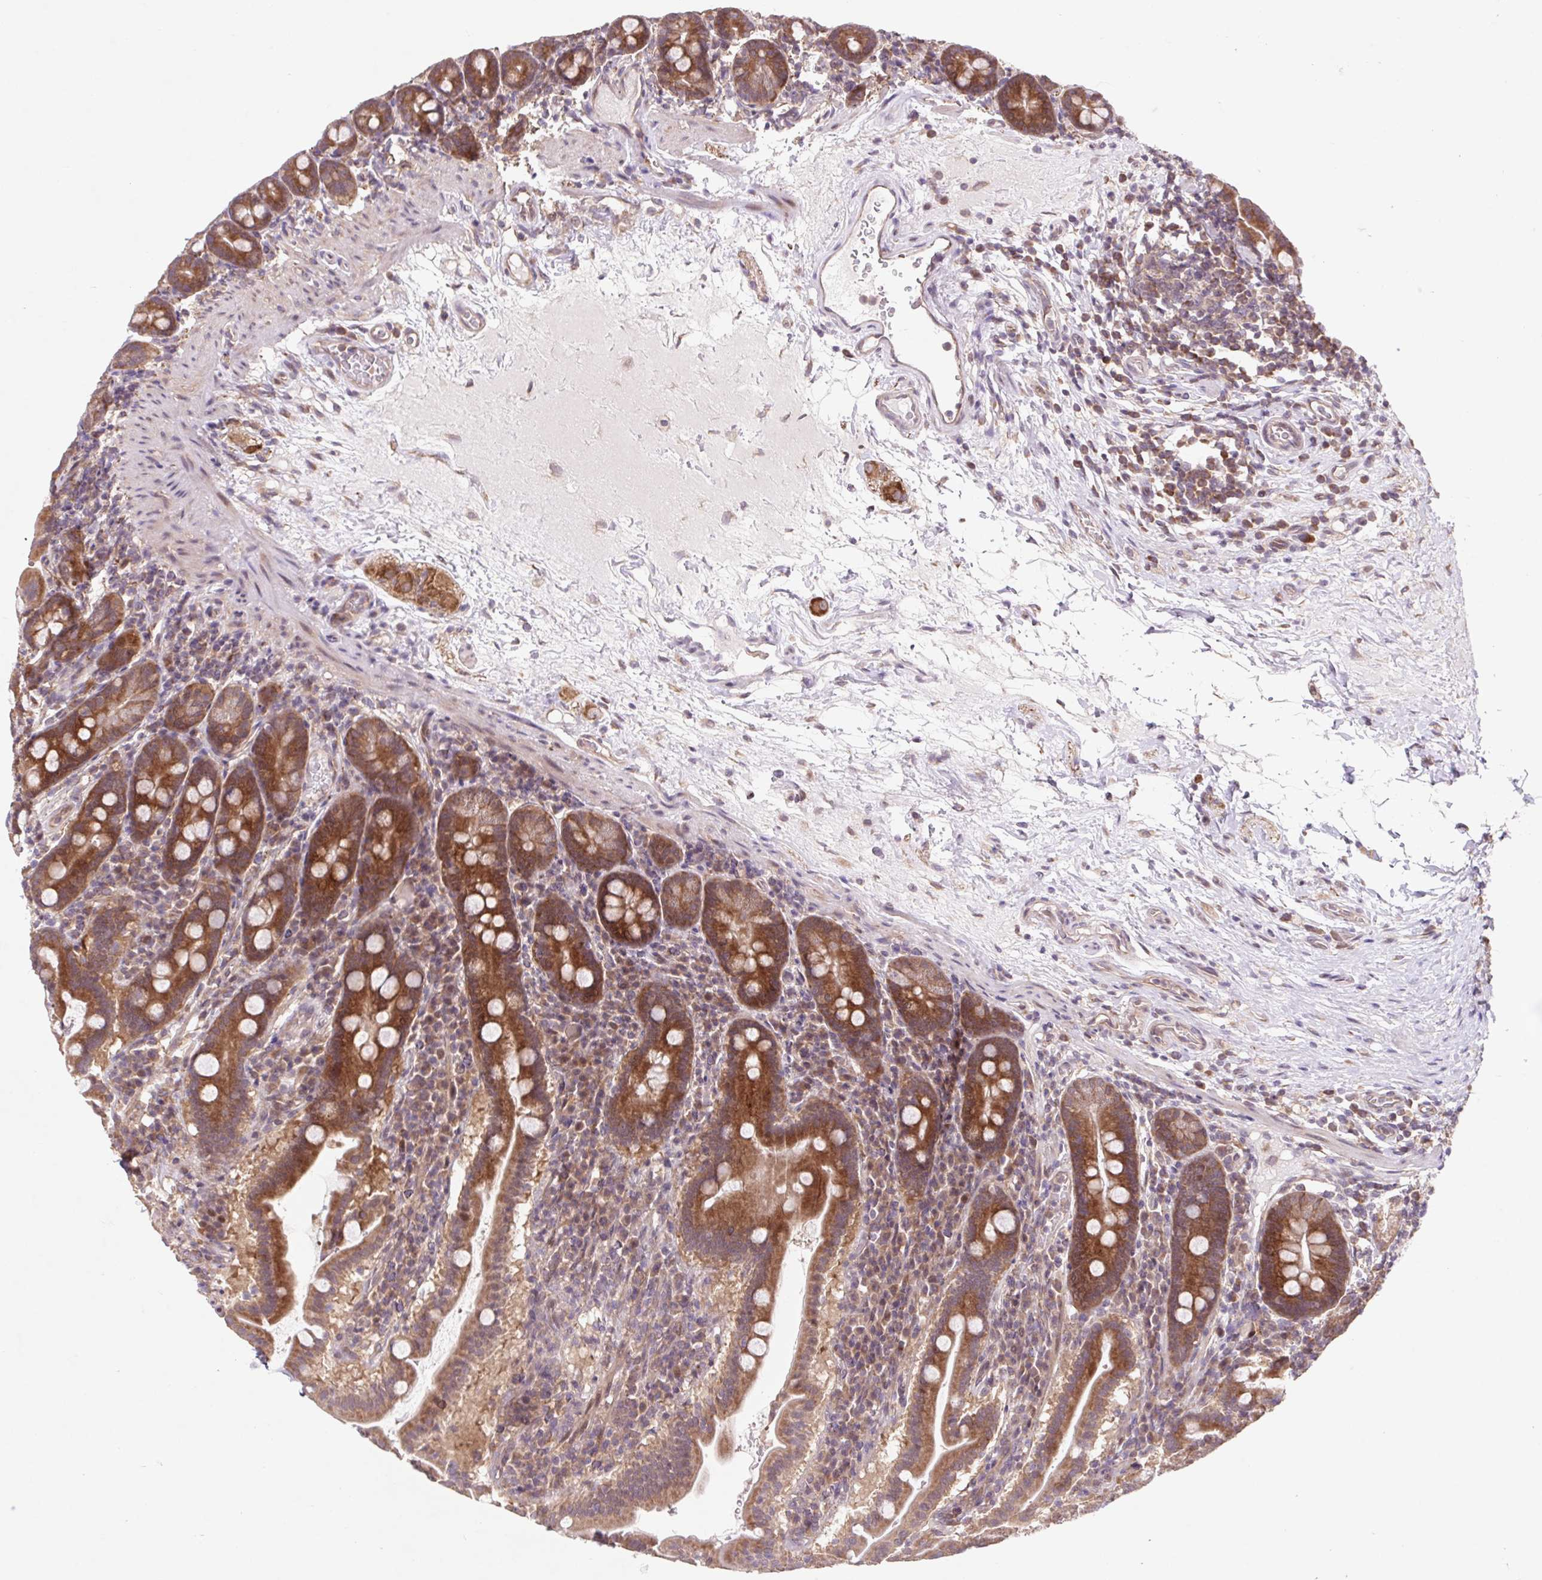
{"staining": {"intensity": "moderate", "quantity": ">75%", "location": "cytoplasmic/membranous"}, "tissue": "small intestine", "cell_type": "Glandular cells", "image_type": "normal", "snomed": [{"axis": "morphology", "description": "Normal tissue, NOS"}, {"axis": "topography", "description": "Small intestine"}], "caption": "A brown stain highlights moderate cytoplasmic/membranous expression of a protein in glandular cells of unremarkable small intestine.", "gene": "HFE", "patient": {"sex": "male", "age": 26}}